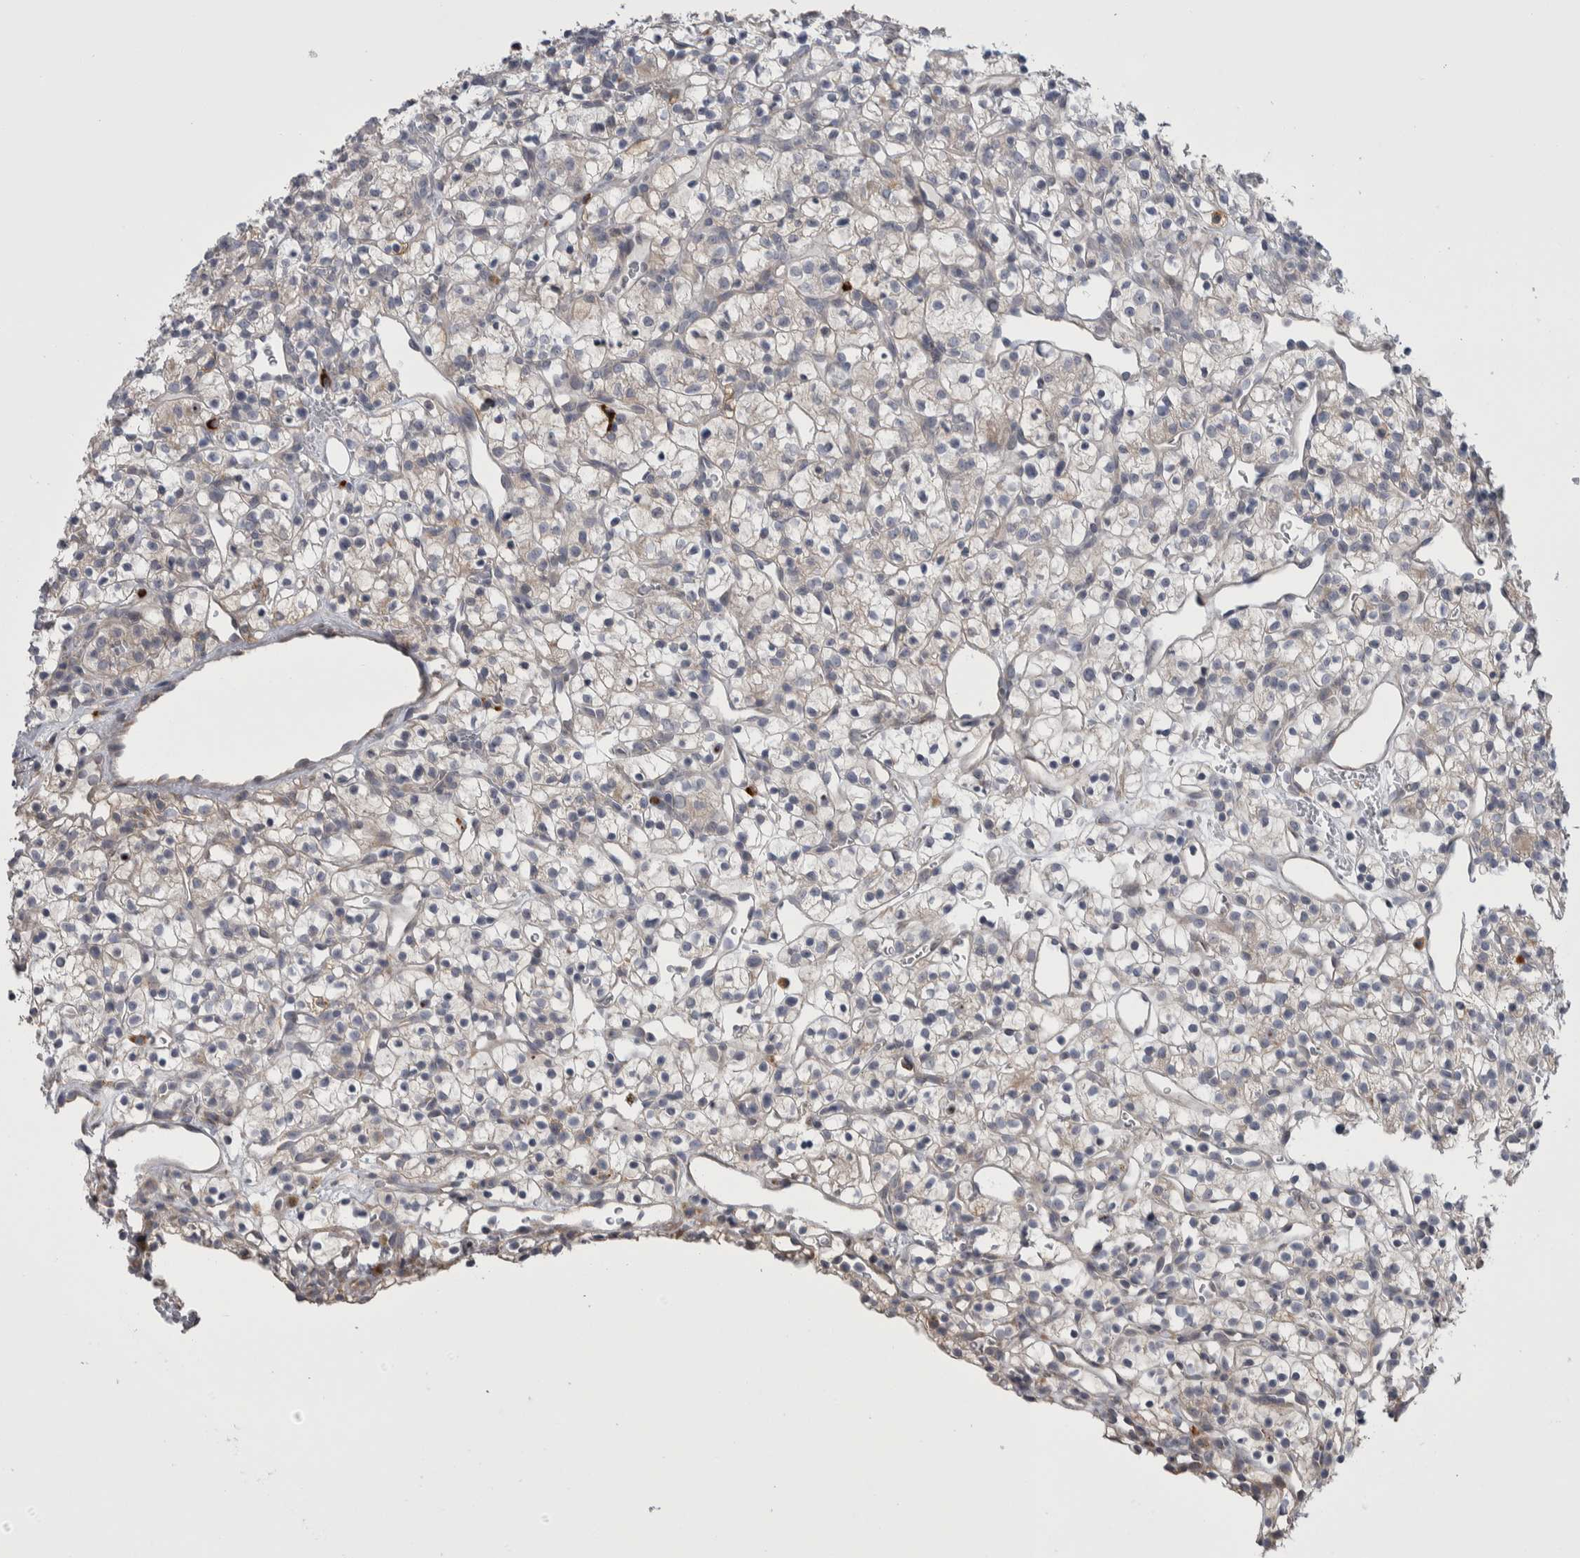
{"staining": {"intensity": "negative", "quantity": "none", "location": "none"}, "tissue": "renal cancer", "cell_type": "Tumor cells", "image_type": "cancer", "snomed": [{"axis": "morphology", "description": "Adenocarcinoma, NOS"}, {"axis": "topography", "description": "Kidney"}], "caption": "This image is of renal cancer stained with immunohistochemistry (IHC) to label a protein in brown with the nuclei are counter-stained blue. There is no staining in tumor cells.", "gene": "IBTK", "patient": {"sex": "female", "age": 57}}